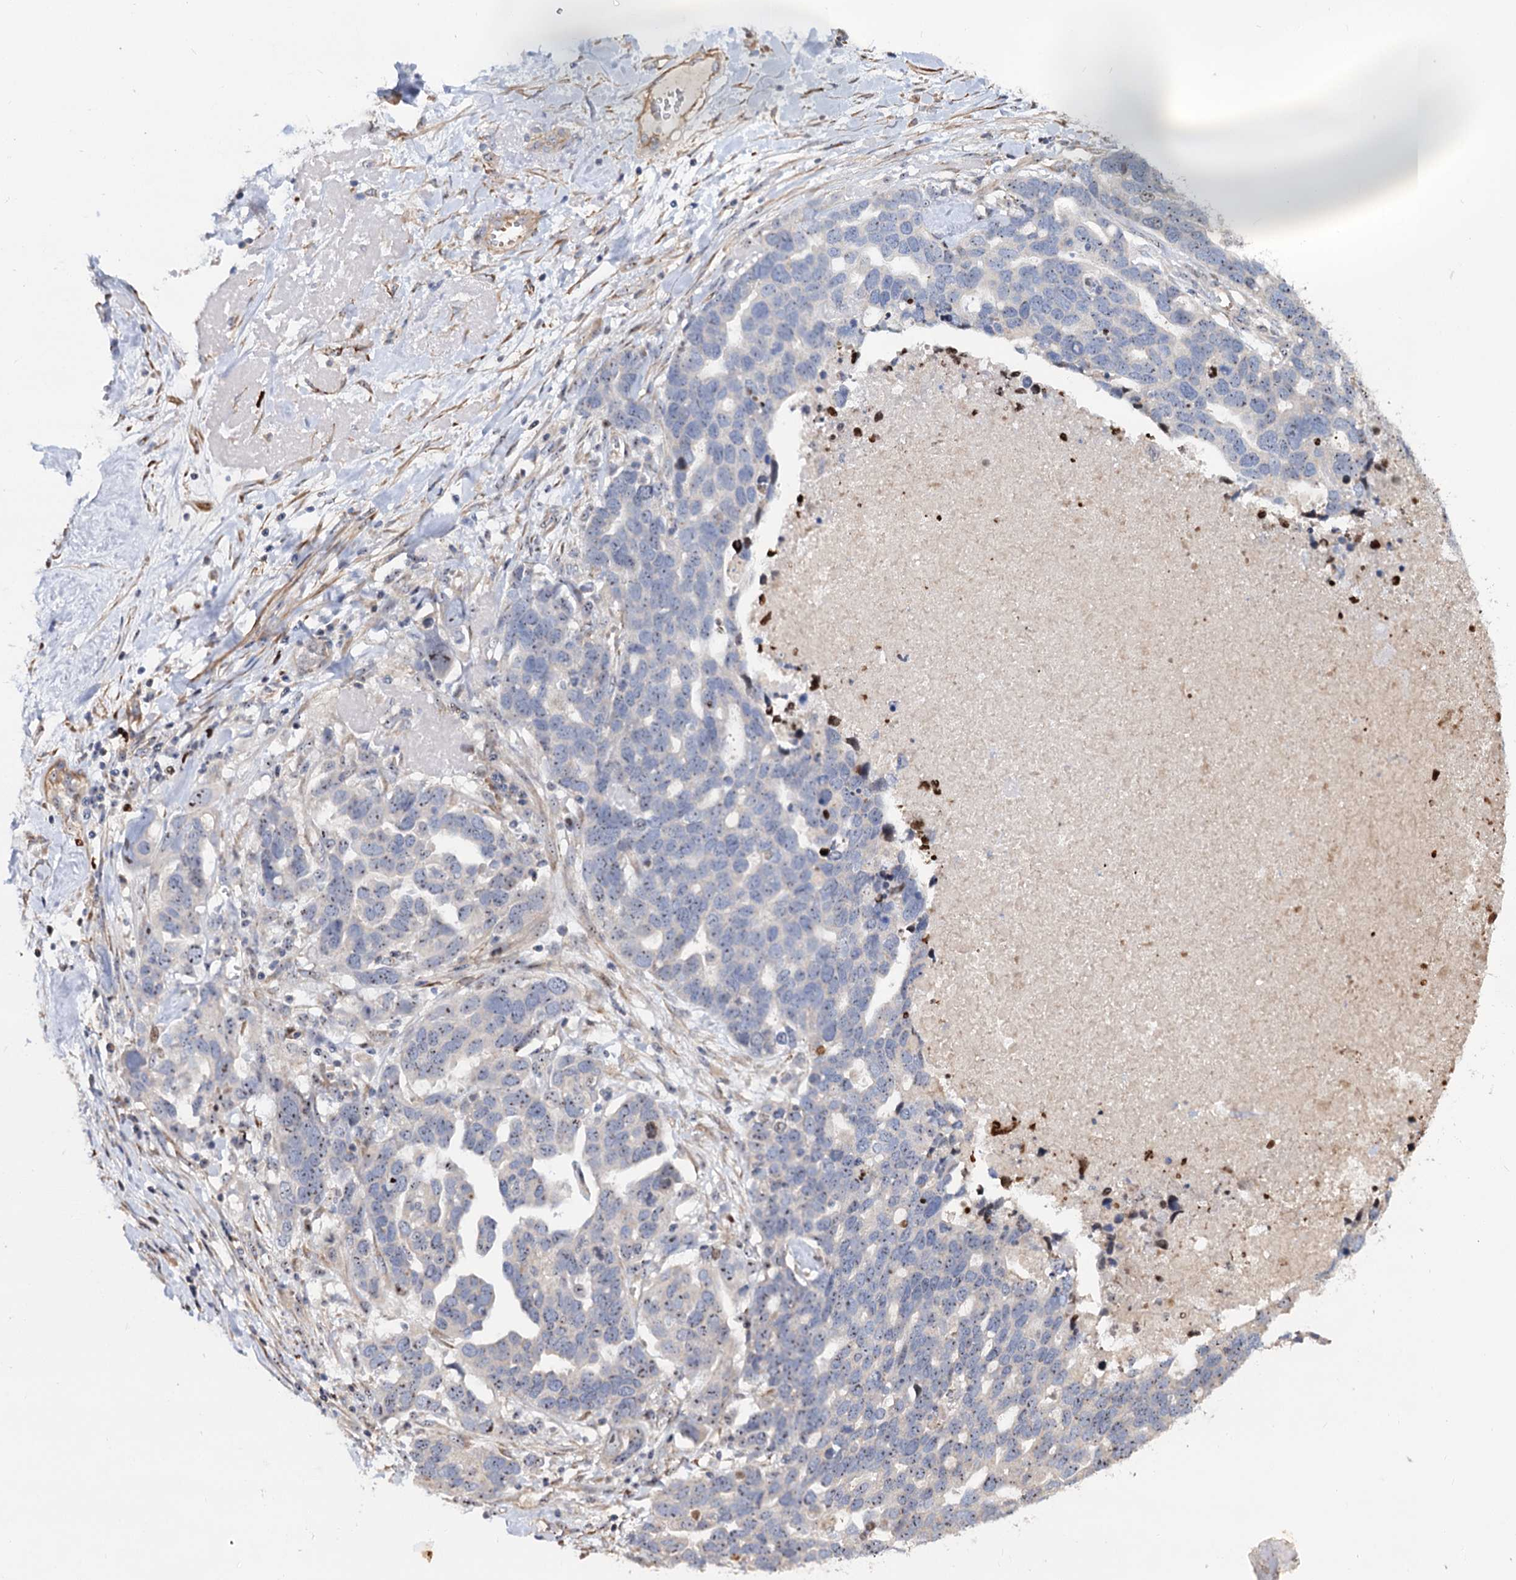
{"staining": {"intensity": "negative", "quantity": "none", "location": "none"}, "tissue": "ovarian cancer", "cell_type": "Tumor cells", "image_type": "cancer", "snomed": [{"axis": "morphology", "description": "Cystadenocarcinoma, serous, NOS"}, {"axis": "topography", "description": "Ovary"}], "caption": "IHC micrograph of neoplastic tissue: ovarian cancer stained with DAB (3,3'-diaminobenzidine) demonstrates no significant protein positivity in tumor cells. (Stains: DAB immunohistochemistry (IHC) with hematoxylin counter stain, Microscopy: brightfield microscopy at high magnification).", "gene": "PTDSS2", "patient": {"sex": "female", "age": 54}}